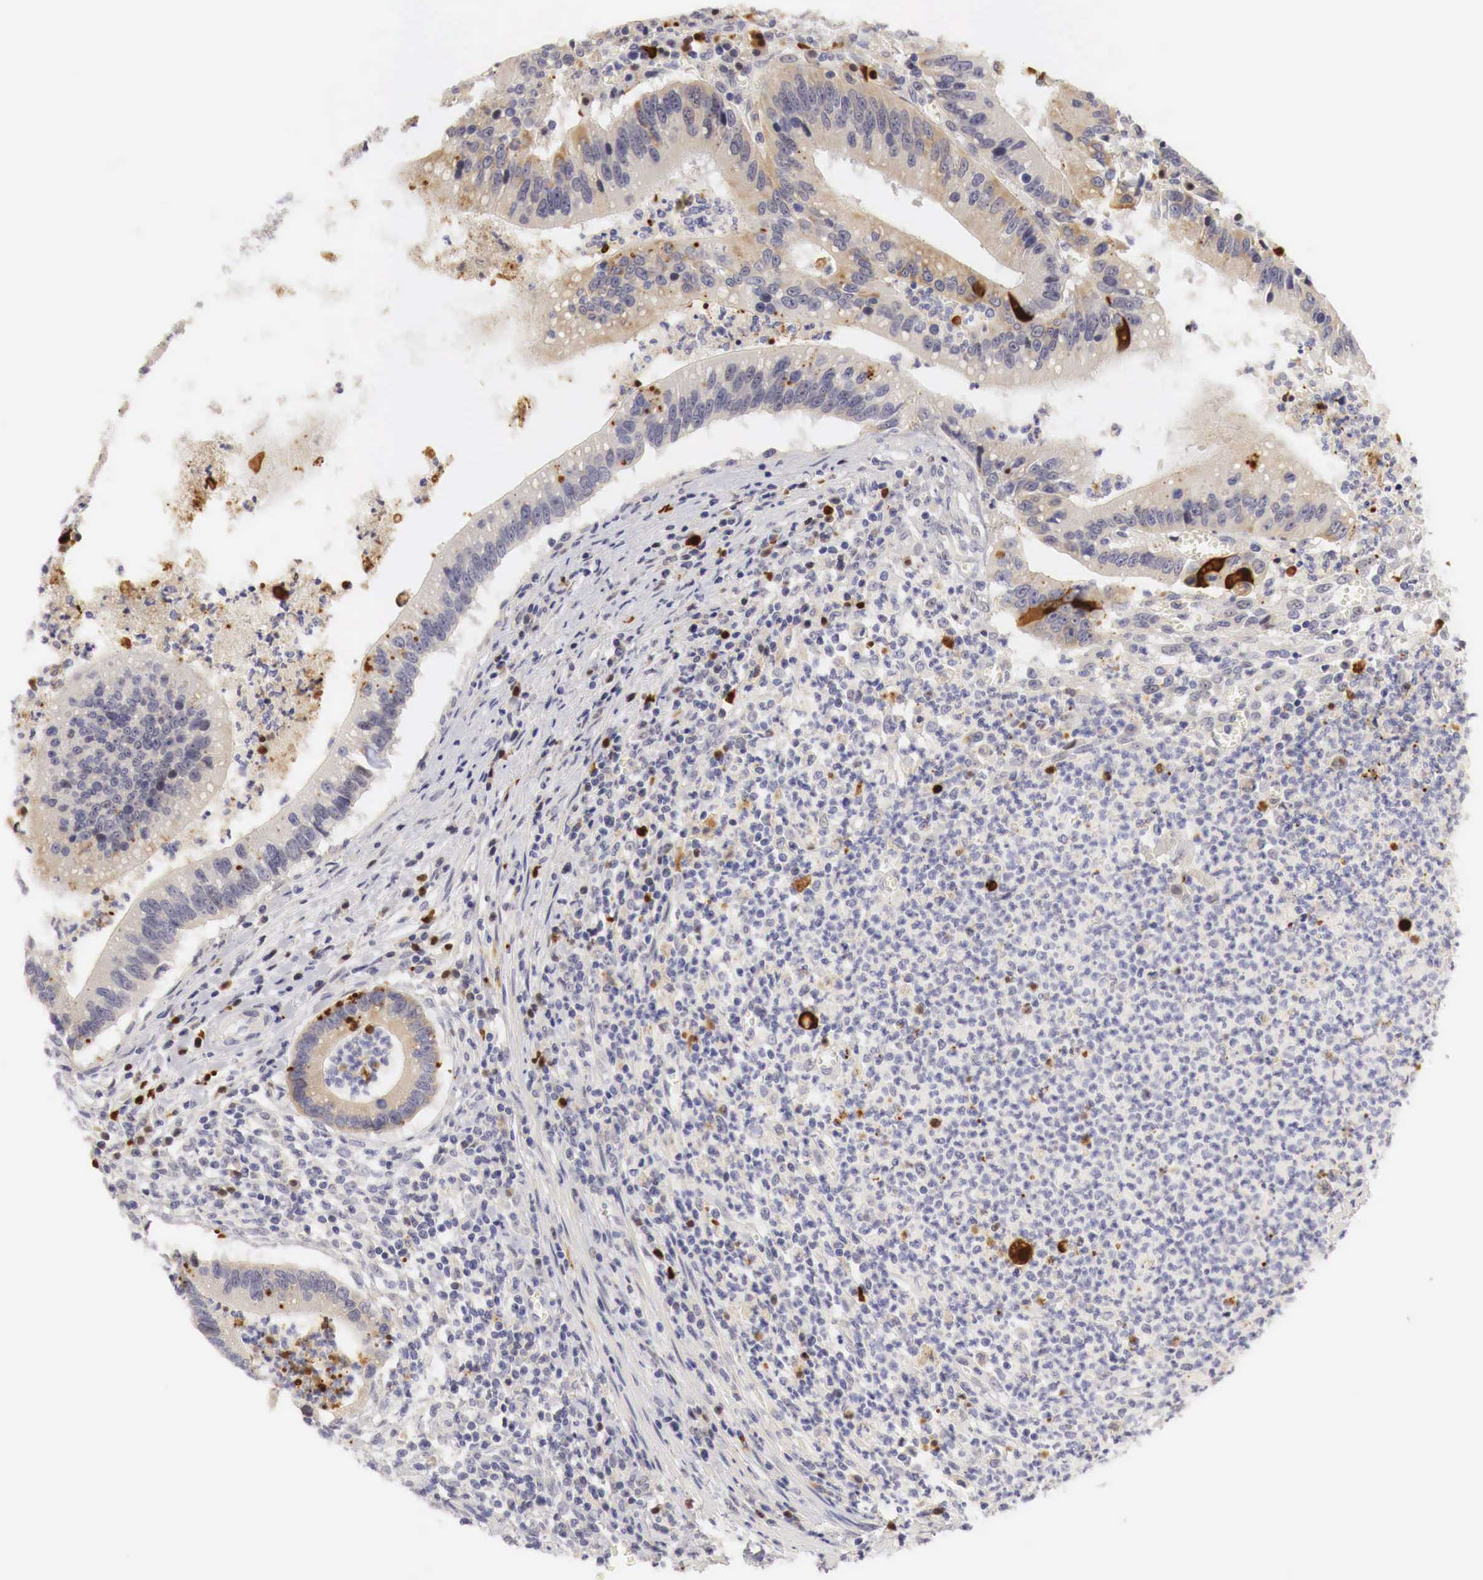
{"staining": {"intensity": "weak", "quantity": "25%-75%", "location": "cytoplasmic/membranous"}, "tissue": "colorectal cancer", "cell_type": "Tumor cells", "image_type": "cancer", "snomed": [{"axis": "morphology", "description": "Adenocarcinoma, NOS"}, {"axis": "topography", "description": "Rectum"}], "caption": "IHC micrograph of colorectal cancer stained for a protein (brown), which exhibits low levels of weak cytoplasmic/membranous positivity in about 25%-75% of tumor cells.", "gene": "CASP3", "patient": {"sex": "female", "age": 81}}